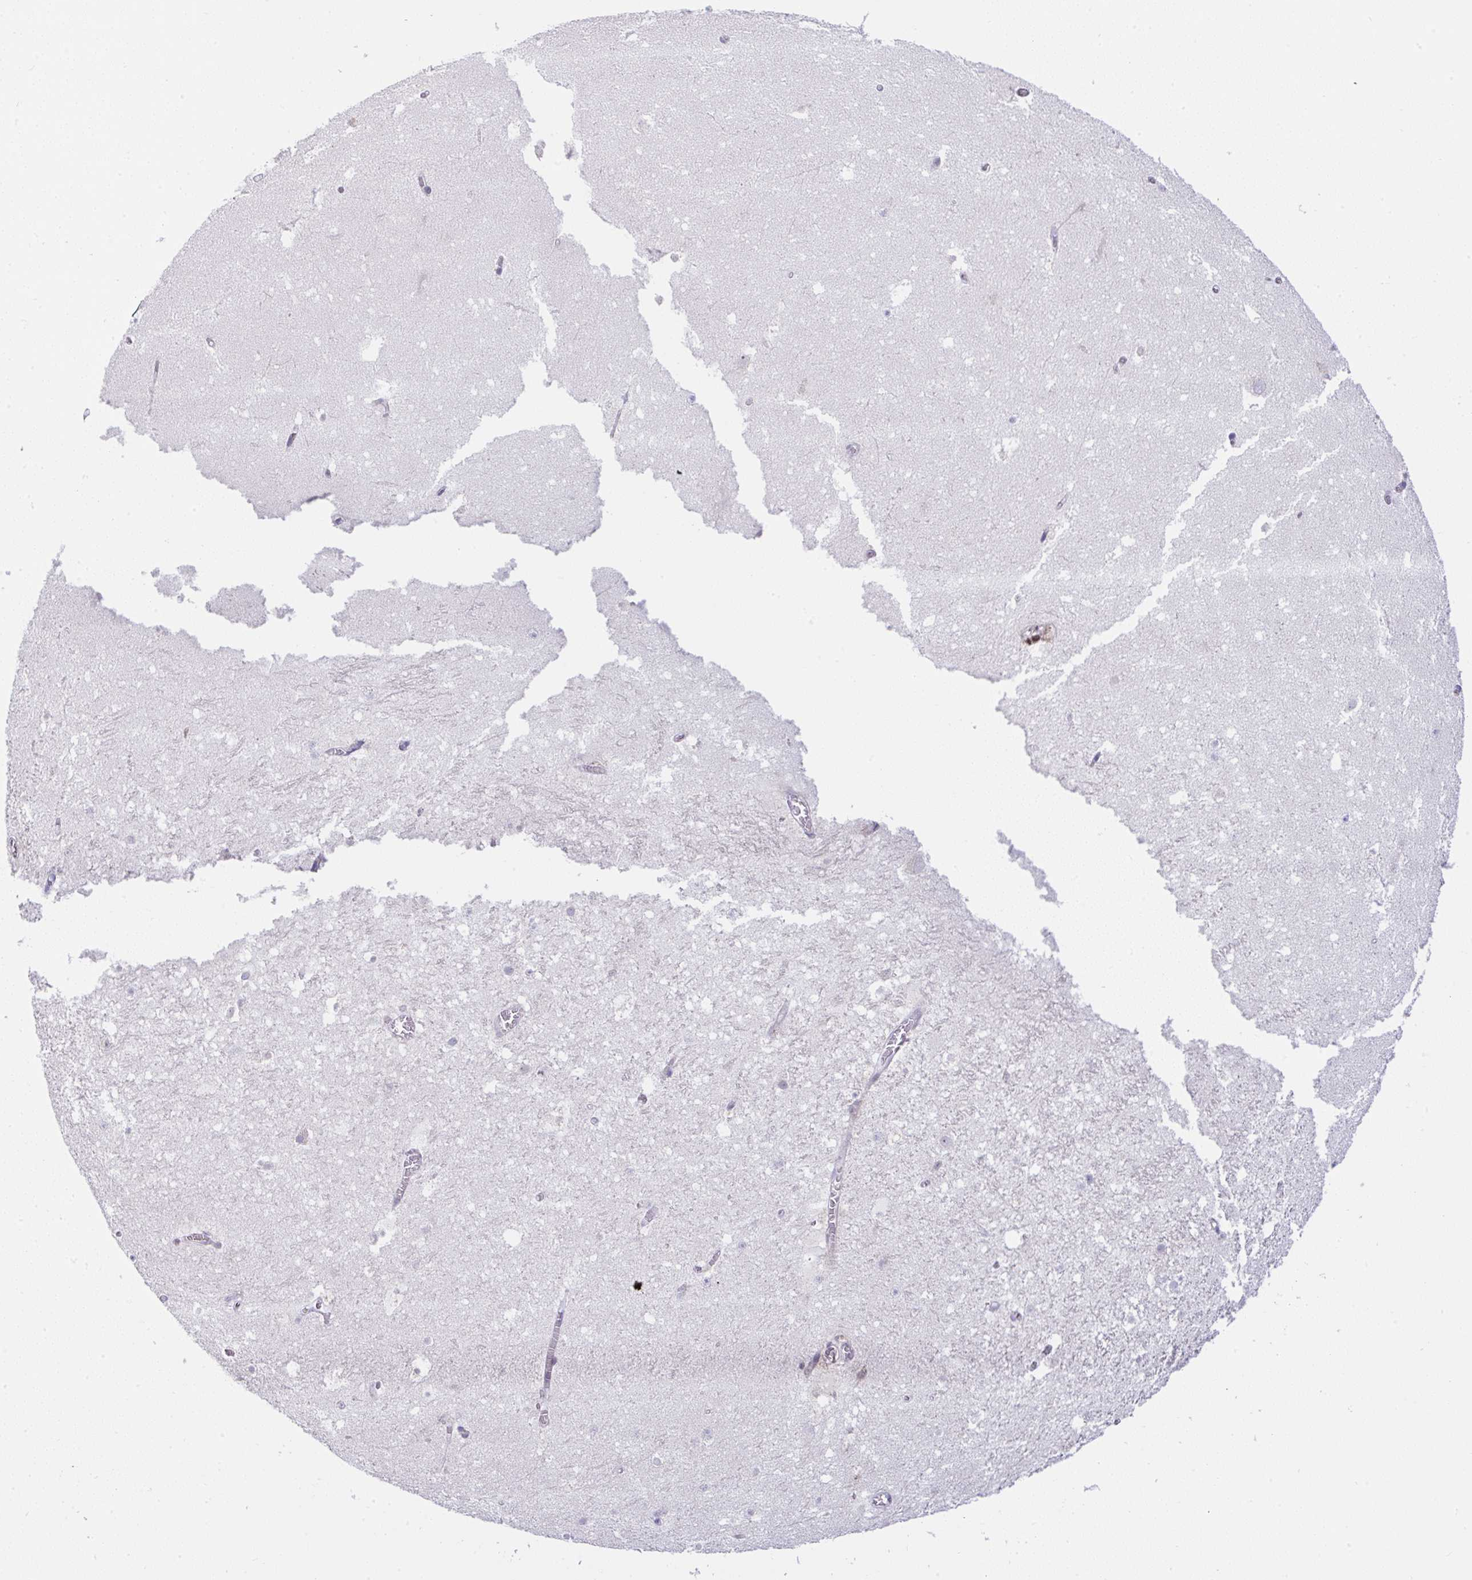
{"staining": {"intensity": "negative", "quantity": "none", "location": "none"}, "tissue": "hippocampus", "cell_type": "Glial cells", "image_type": "normal", "snomed": [{"axis": "morphology", "description": "Normal tissue, NOS"}, {"axis": "topography", "description": "Hippocampus"}], "caption": "Benign hippocampus was stained to show a protein in brown. There is no significant staining in glial cells. Brightfield microscopy of immunohistochemistry stained with DAB (brown) and hematoxylin (blue), captured at high magnification.", "gene": "DERL2", "patient": {"sex": "female", "age": 42}}